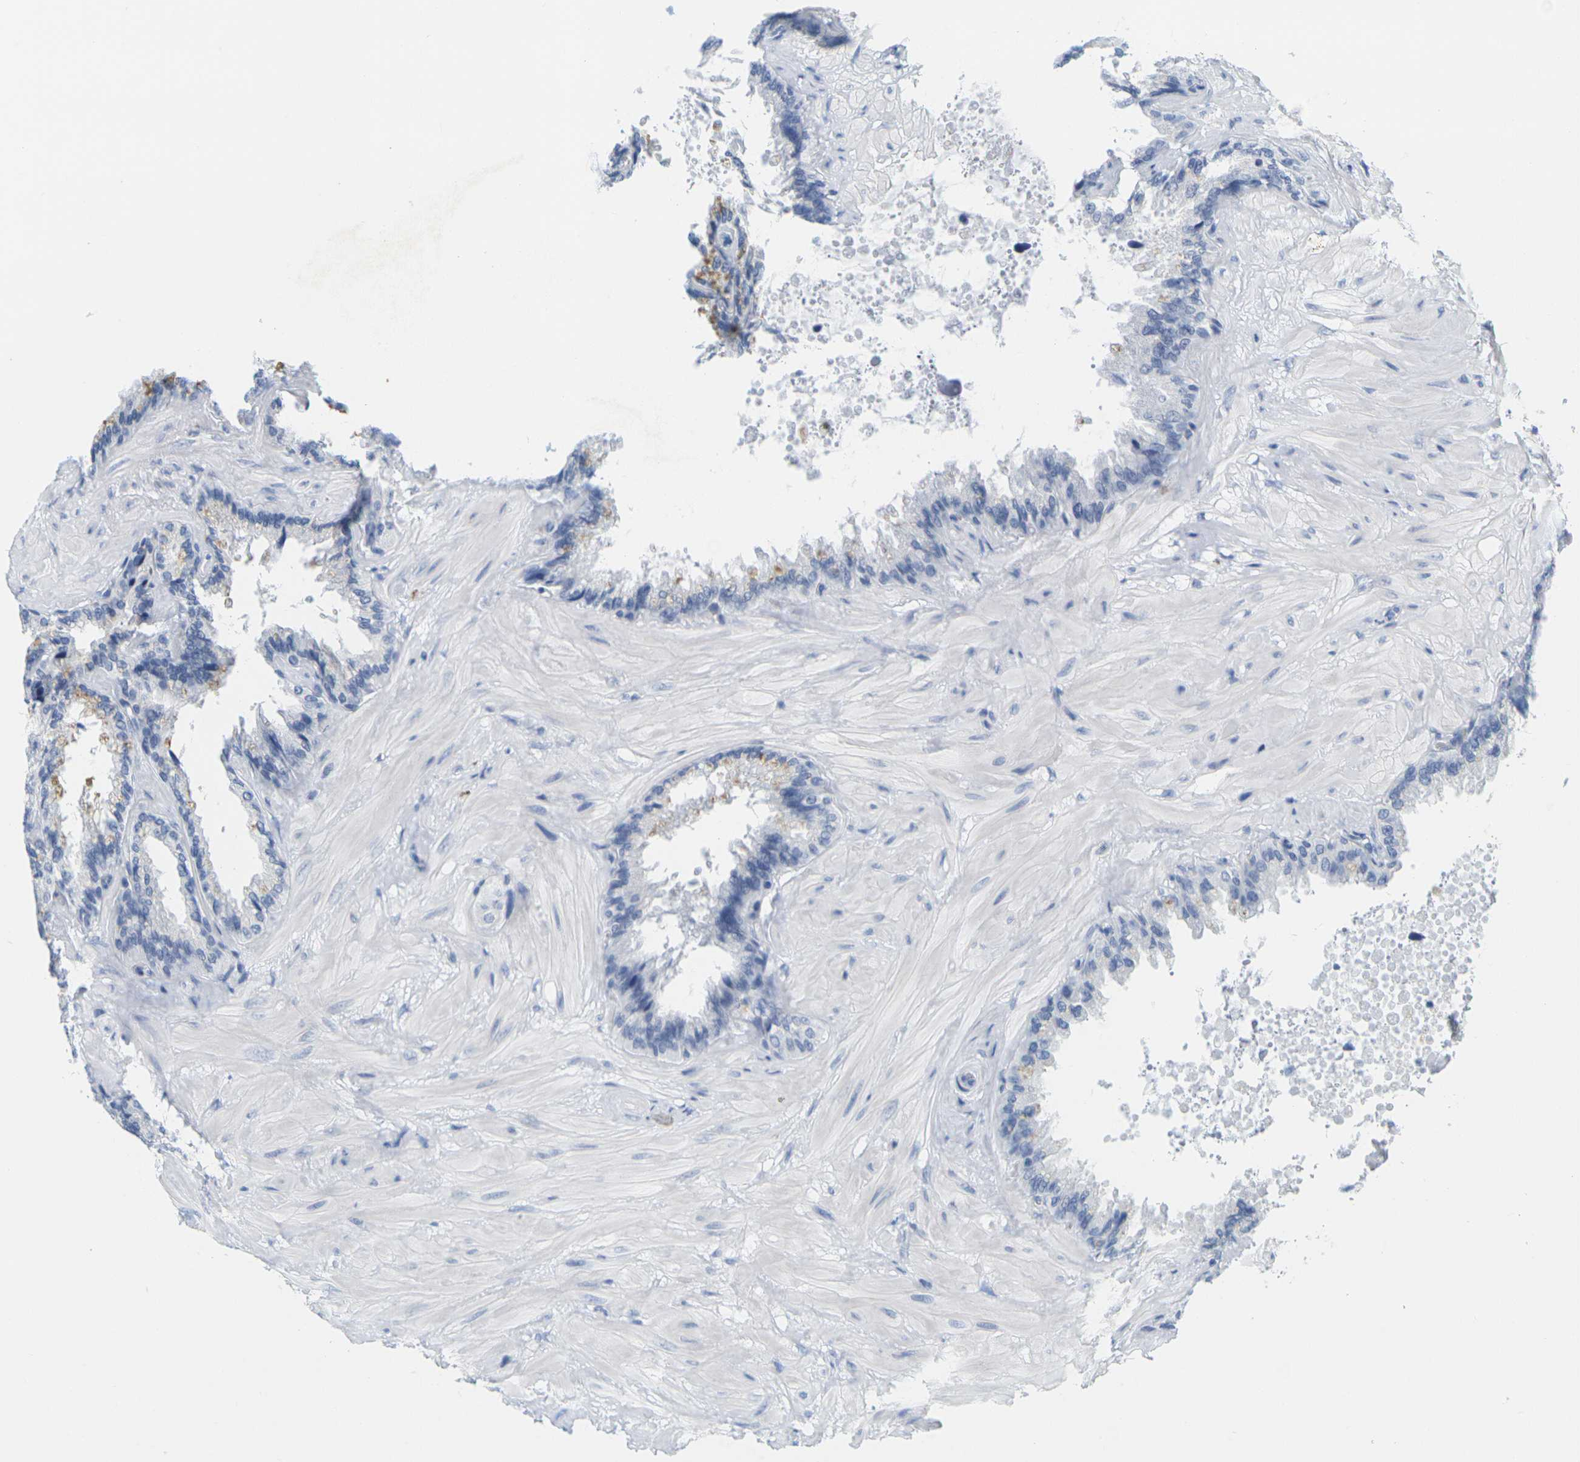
{"staining": {"intensity": "weak", "quantity": "<25%", "location": "cytoplasmic/membranous"}, "tissue": "seminal vesicle", "cell_type": "Glandular cells", "image_type": "normal", "snomed": [{"axis": "morphology", "description": "Normal tissue, NOS"}, {"axis": "topography", "description": "Seminal veicle"}], "caption": "This micrograph is of unremarkable seminal vesicle stained with immunohistochemistry (IHC) to label a protein in brown with the nuclei are counter-stained blue. There is no staining in glandular cells.", "gene": "HLA", "patient": {"sex": "male", "age": 46}}